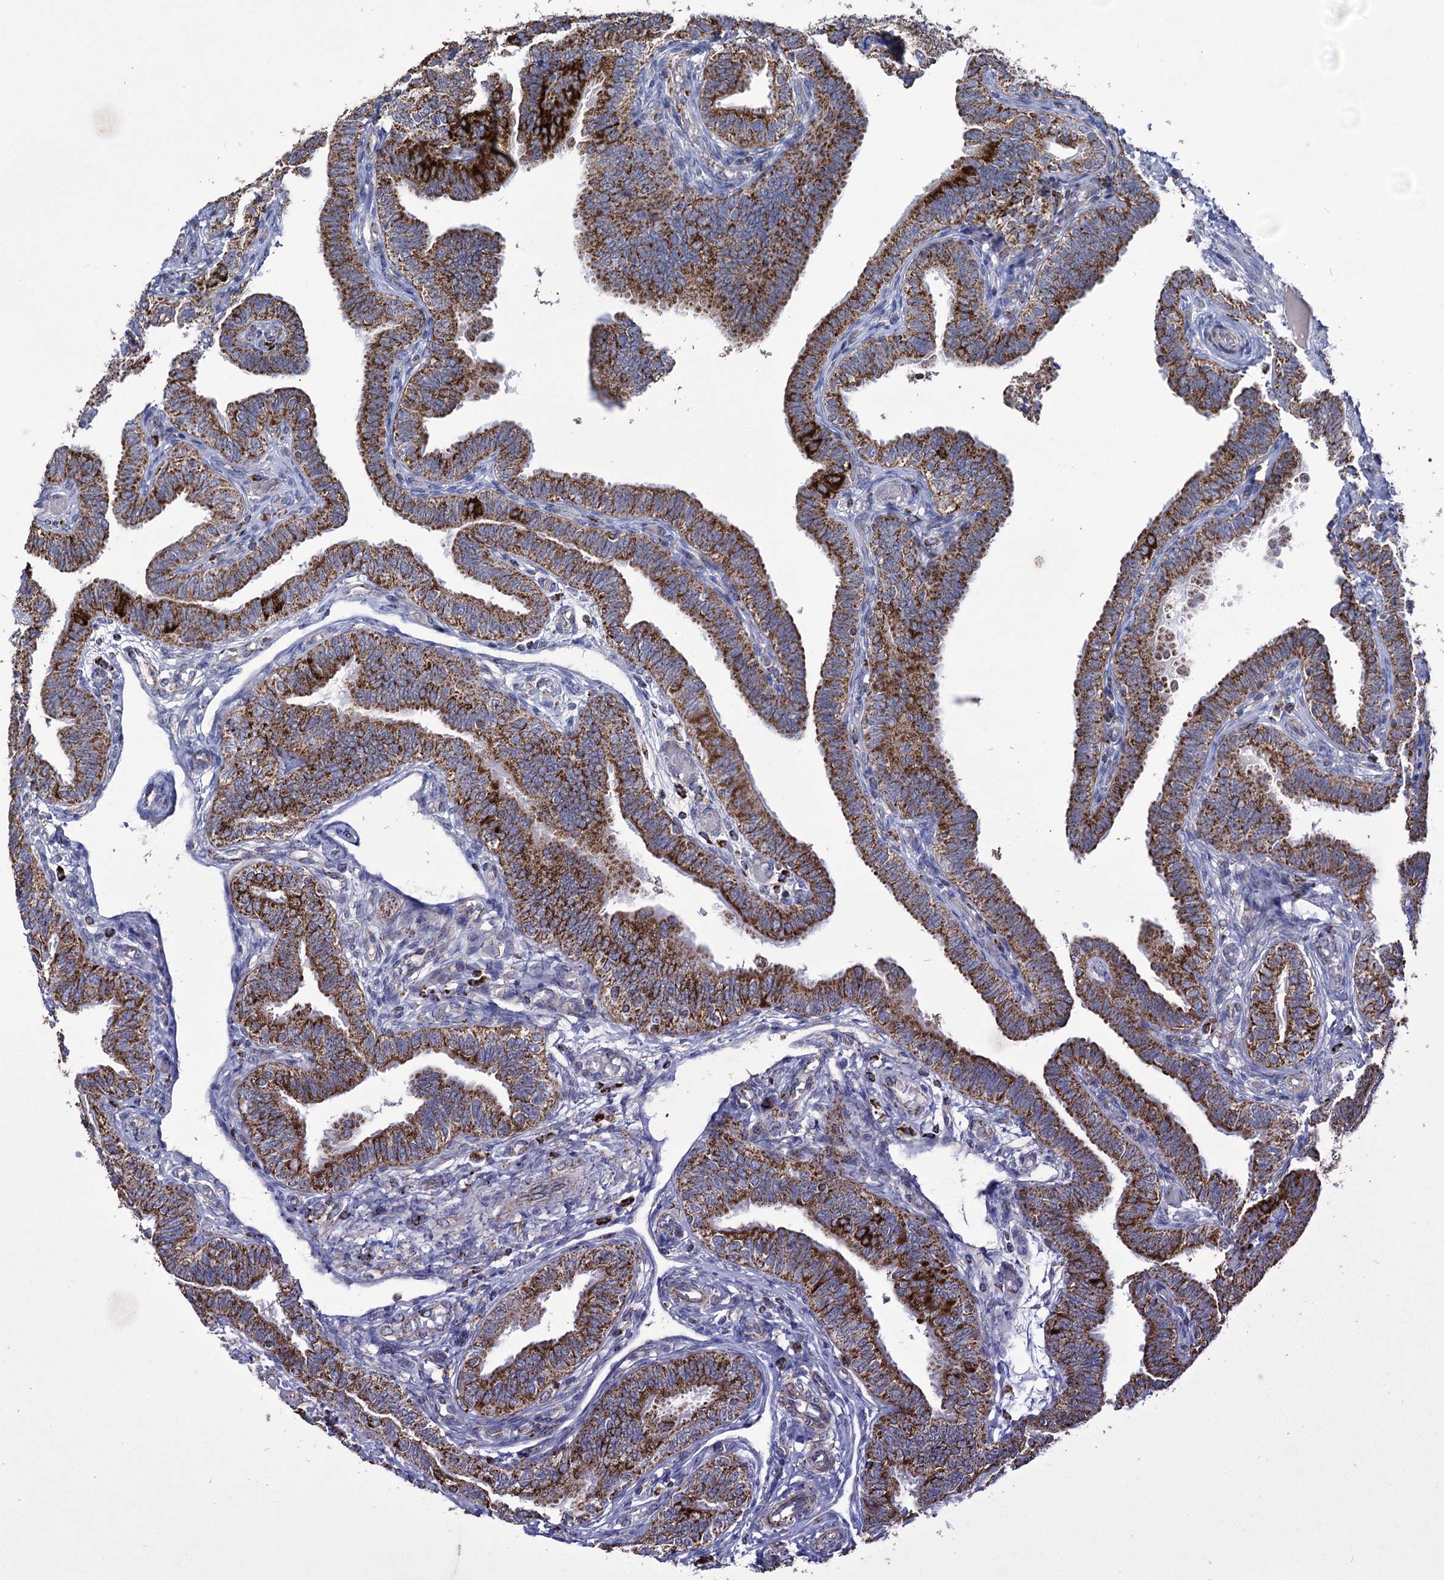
{"staining": {"intensity": "strong", "quantity": ">75%", "location": "cytoplasmic/membranous"}, "tissue": "fallopian tube", "cell_type": "Glandular cells", "image_type": "normal", "snomed": [{"axis": "morphology", "description": "Normal tissue, NOS"}, {"axis": "topography", "description": "Fallopian tube"}], "caption": "Human fallopian tube stained with a brown dye displays strong cytoplasmic/membranous positive expression in about >75% of glandular cells.", "gene": "ABHD10", "patient": {"sex": "female", "age": 39}}